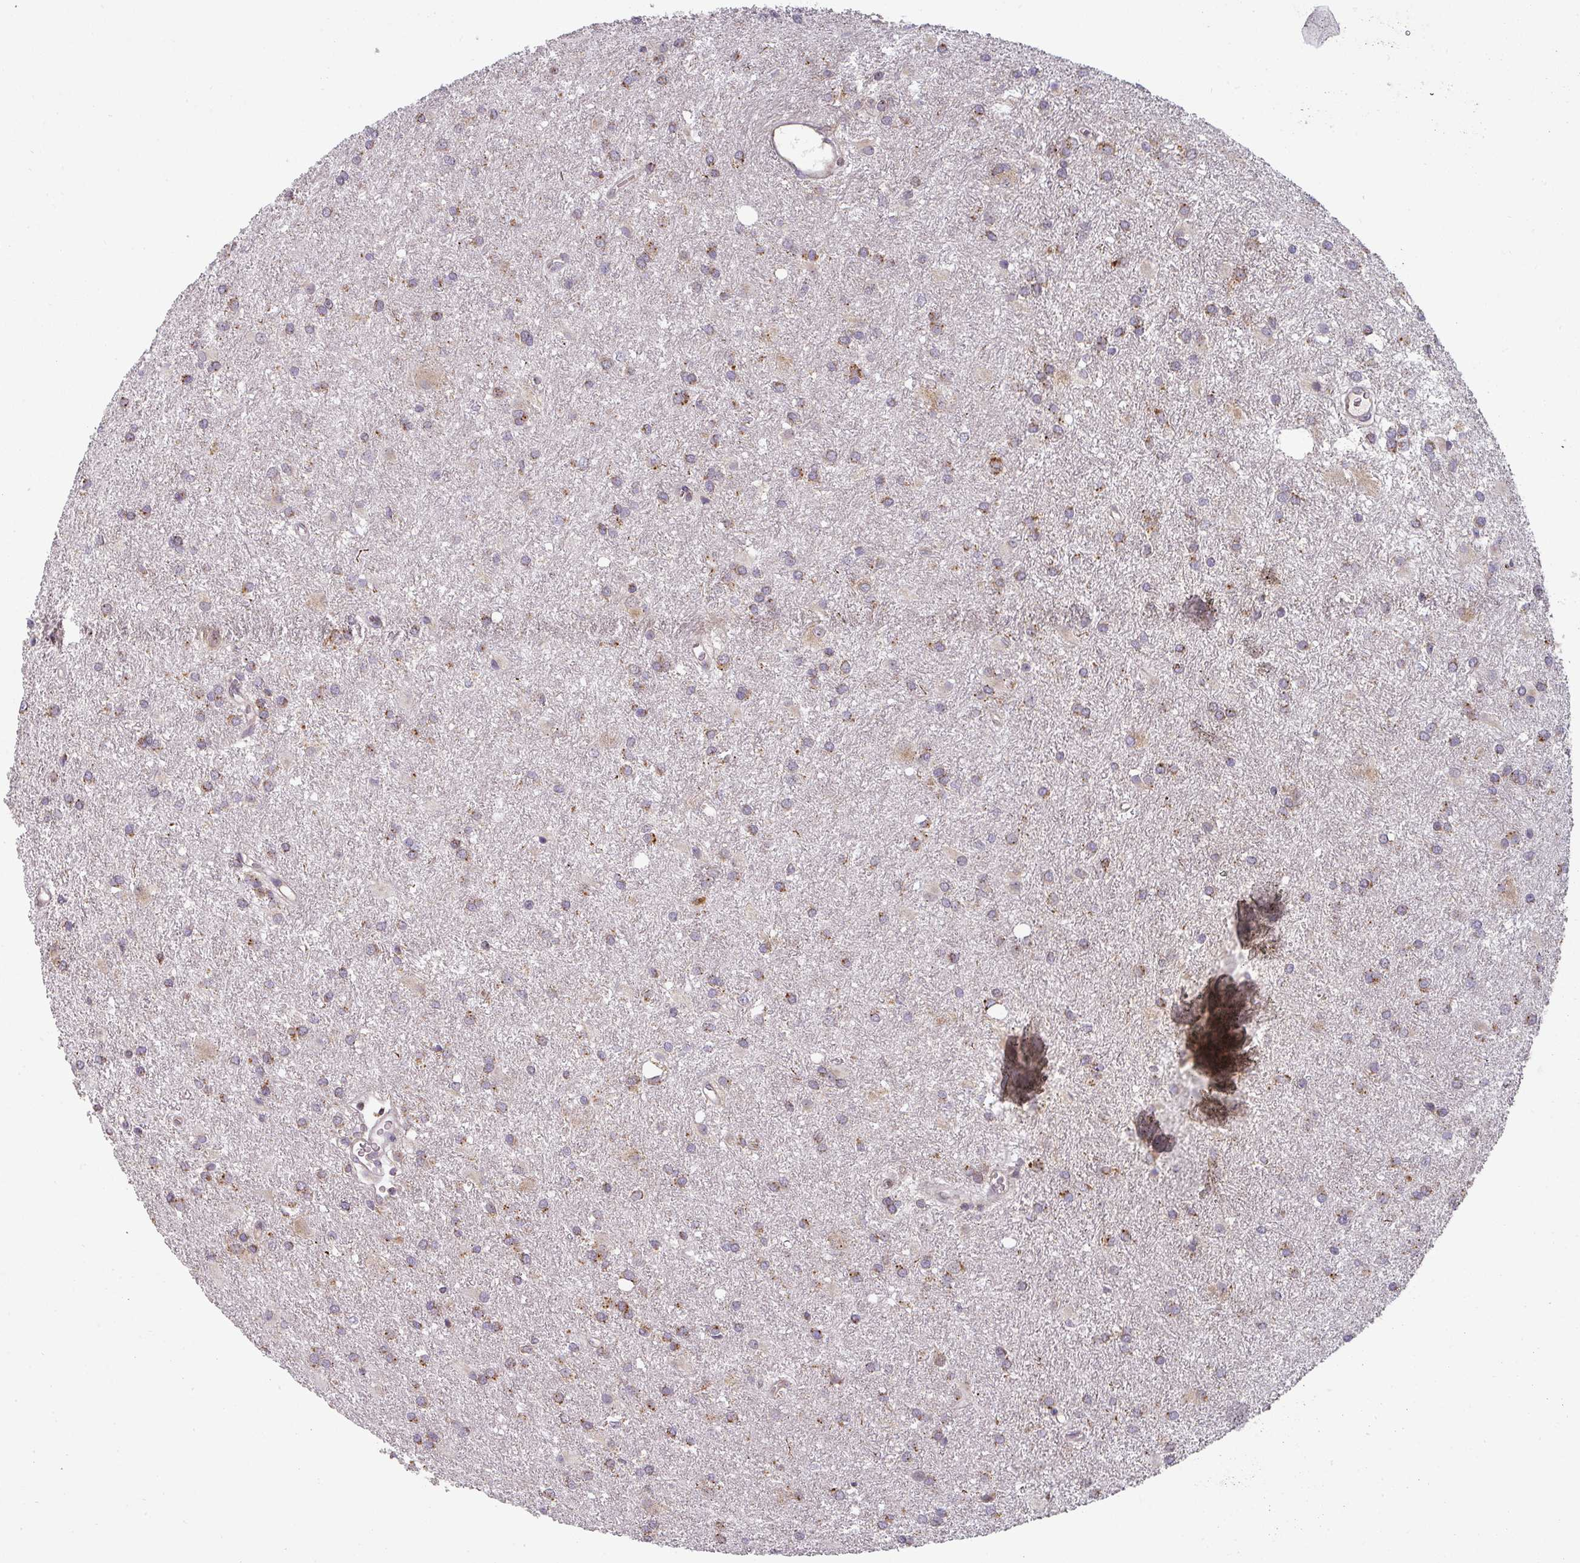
{"staining": {"intensity": "moderate", "quantity": "25%-75%", "location": "cytoplasmic/membranous"}, "tissue": "glioma", "cell_type": "Tumor cells", "image_type": "cancer", "snomed": [{"axis": "morphology", "description": "Glioma, malignant, High grade"}, {"axis": "topography", "description": "Brain"}], "caption": "Brown immunohistochemical staining in human glioma exhibits moderate cytoplasmic/membranous positivity in approximately 25%-75% of tumor cells.", "gene": "MRPS16", "patient": {"sex": "female", "age": 50}}